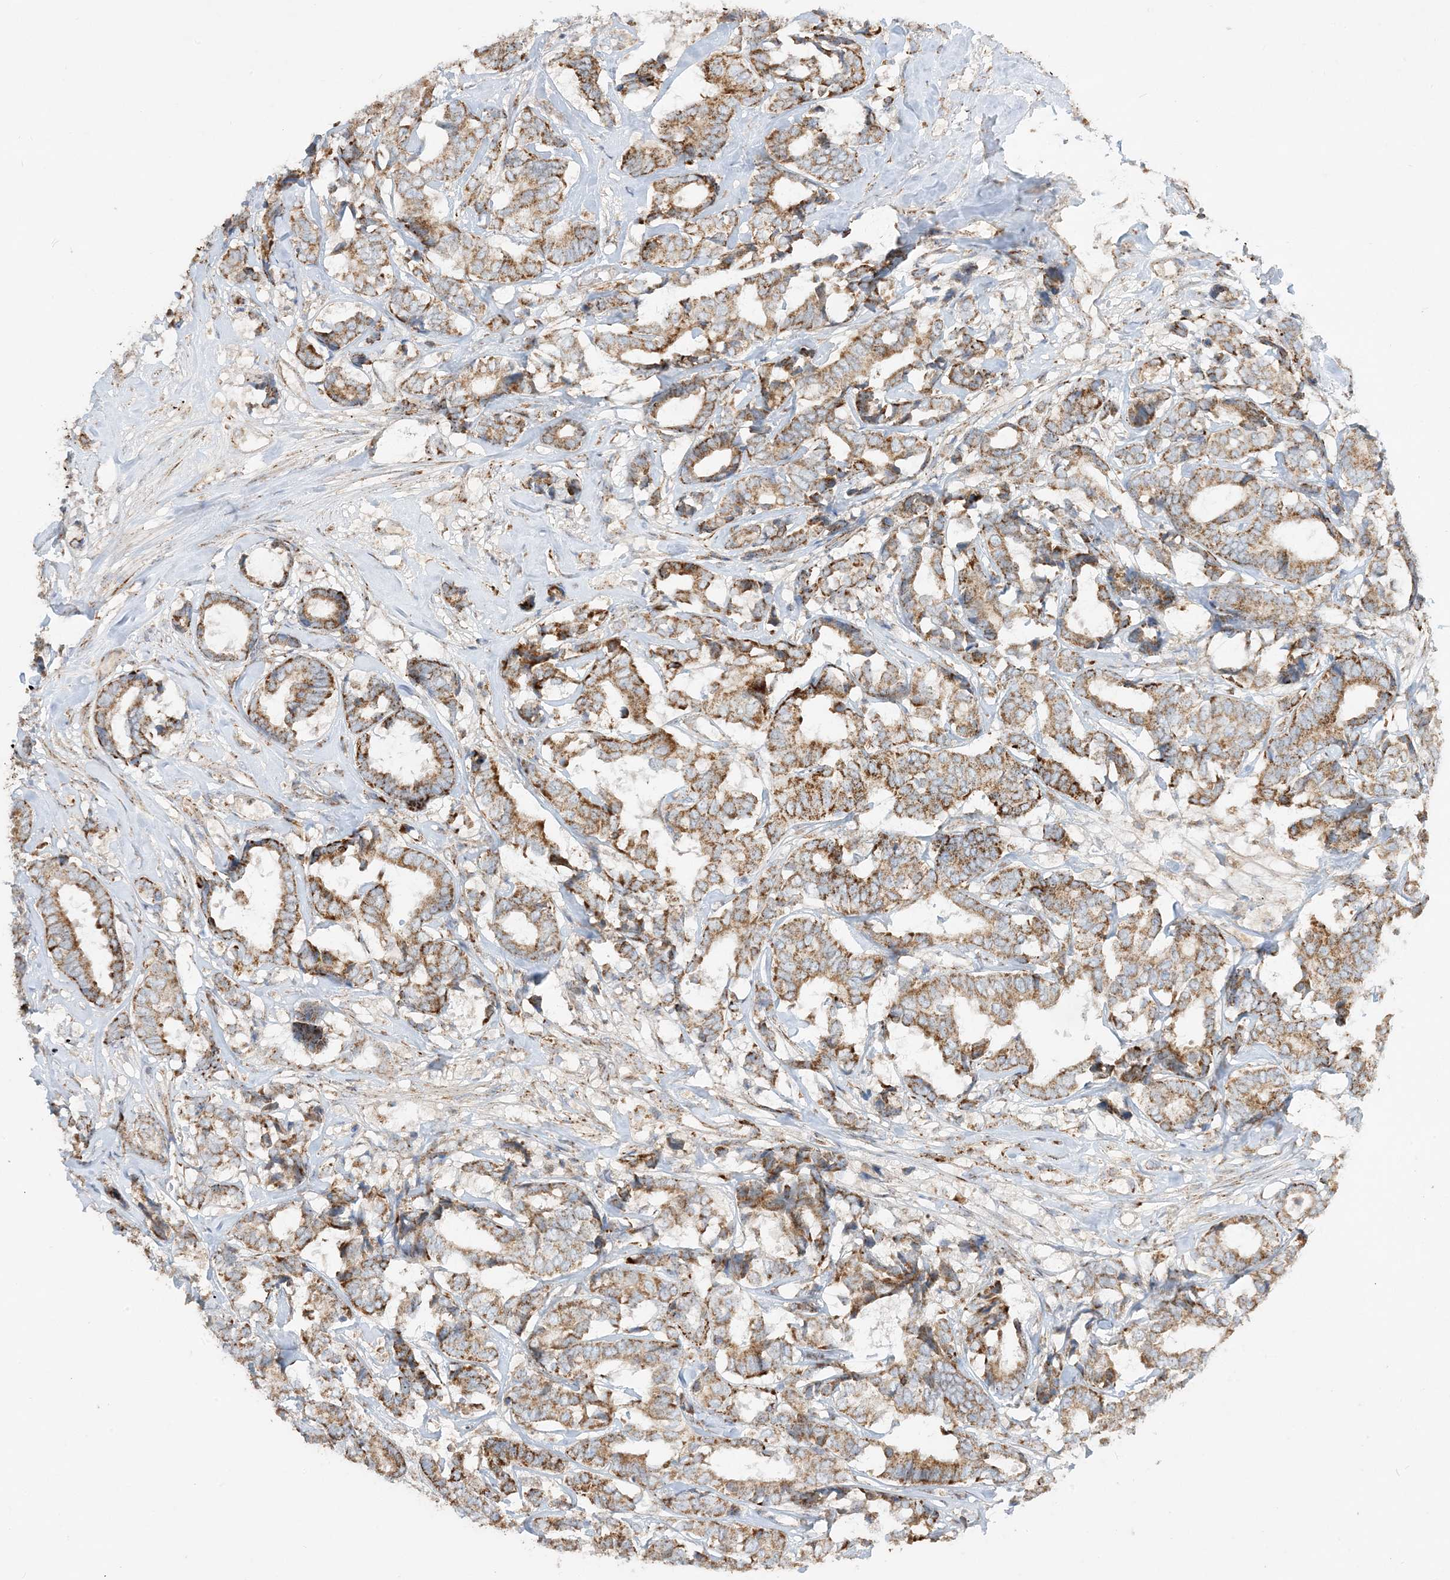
{"staining": {"intensity": "moderate", "quantity": ">75%", "location": "cytoplasmic/membranous"}, "tissue": "breast cancer", "cell_type": "Tumor cells", "image_type": "cancer", "snomed": [{"axis": "morphology", "description": "Duct carcinoma"}, {"axis": "topography", "description": "Breast"}], "caption": "The micrograph exhibits a brown stain indicating the presence of a protein in the cytoplasmic/membranous of tumor cells in invasive ductal carcinoma (breast).", "gene": "NDUFAF3", "patient": {"sex": "female", "age": 87}}